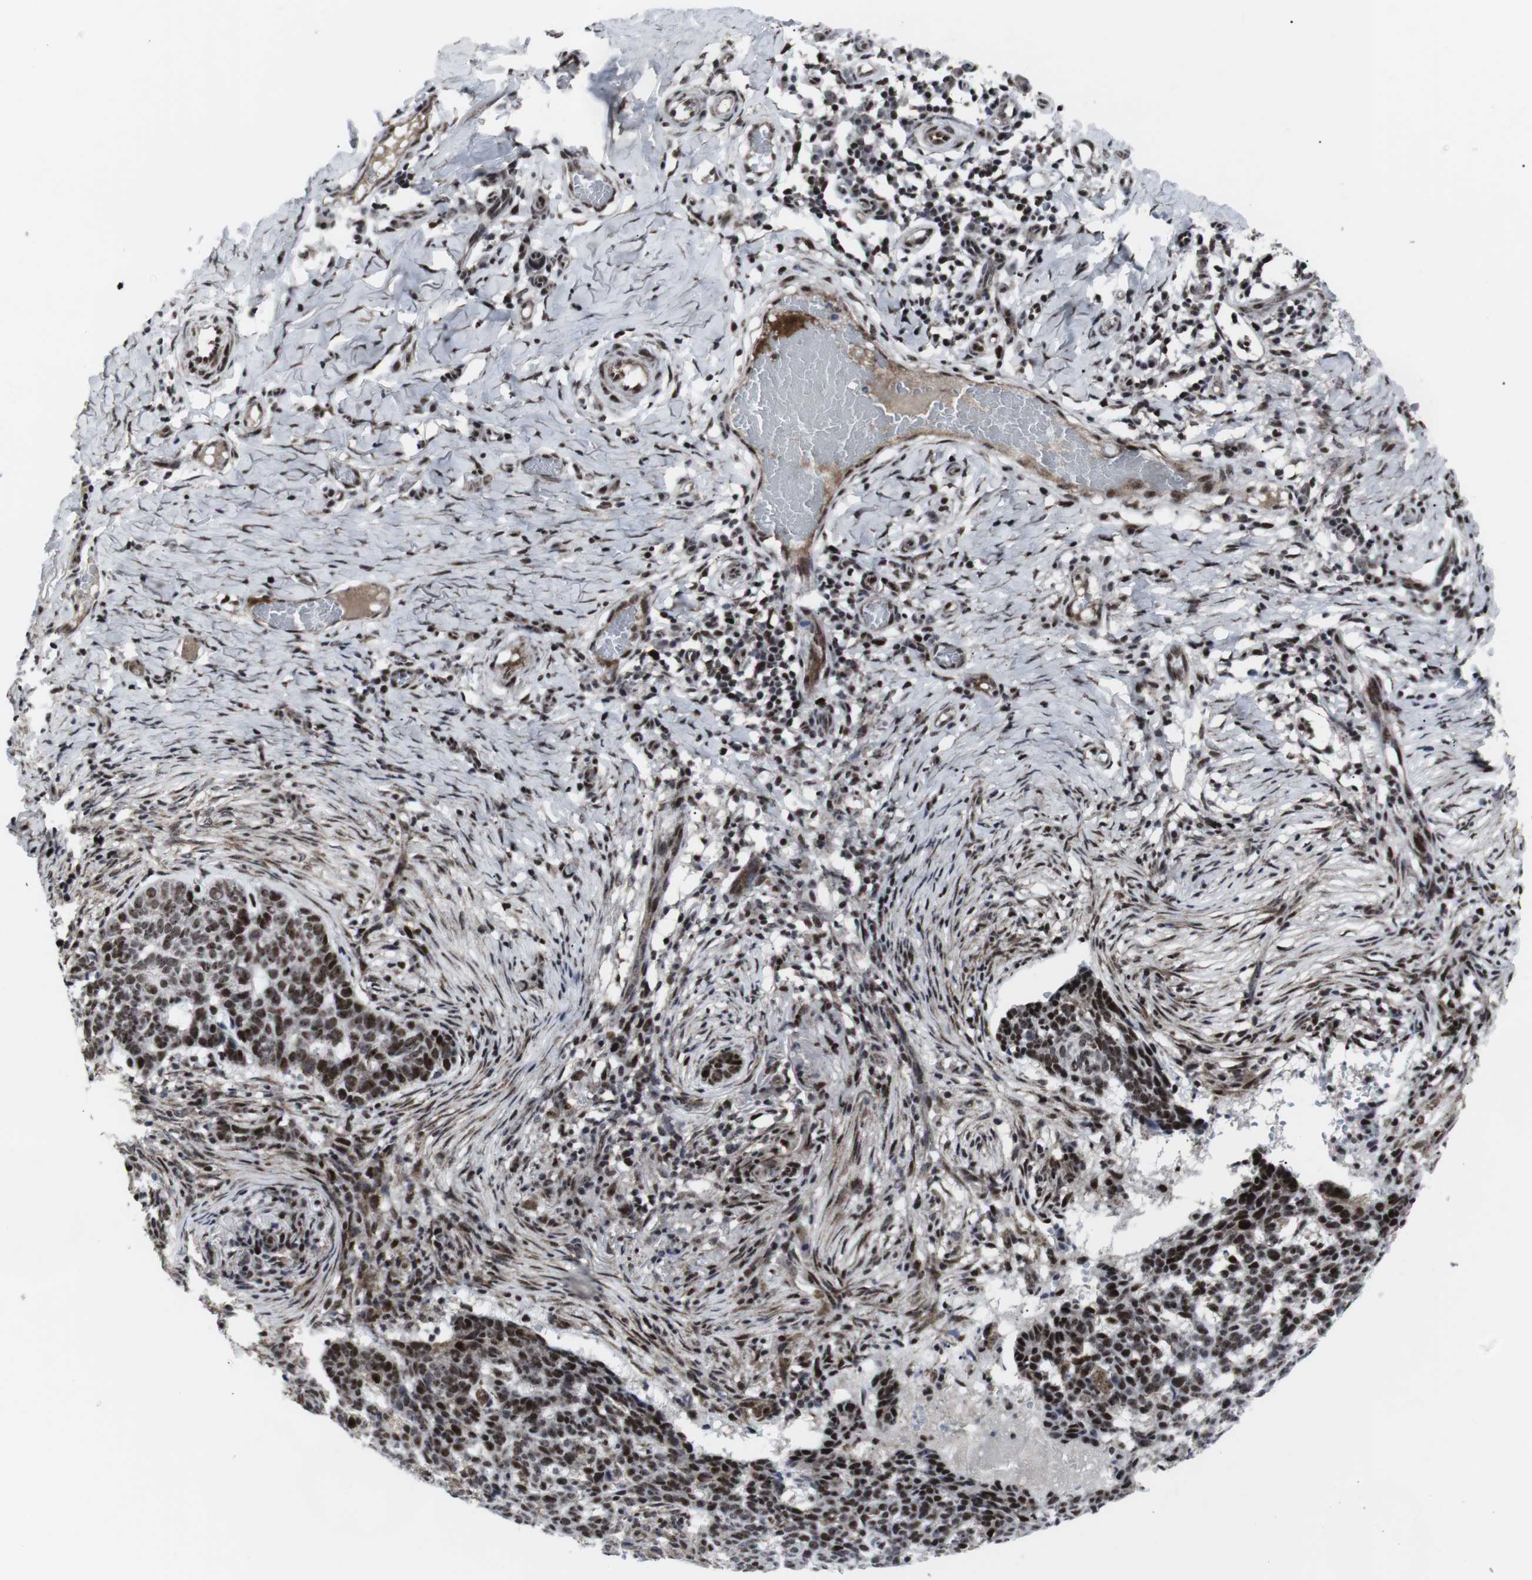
{"staining": {"intensity": "strong", "quantity": ">75%", "location": "nuclear"}, "tissue": "skin cancer", "cell_type": "Tumor cells", "image_type": "cancer", "snomed": [{"axis": "morphology", "description": "Basal cell carcinoma"}, {"axis": "topography", "description": "Skin"}], "caption": "Approximately >75% of tumor cells in skin cancer show strong nuclear protein positivity as visualized by brown immunohistochemical staining.", "gene": "MLH1", "patient": {"sex": "male", "age": 85}}